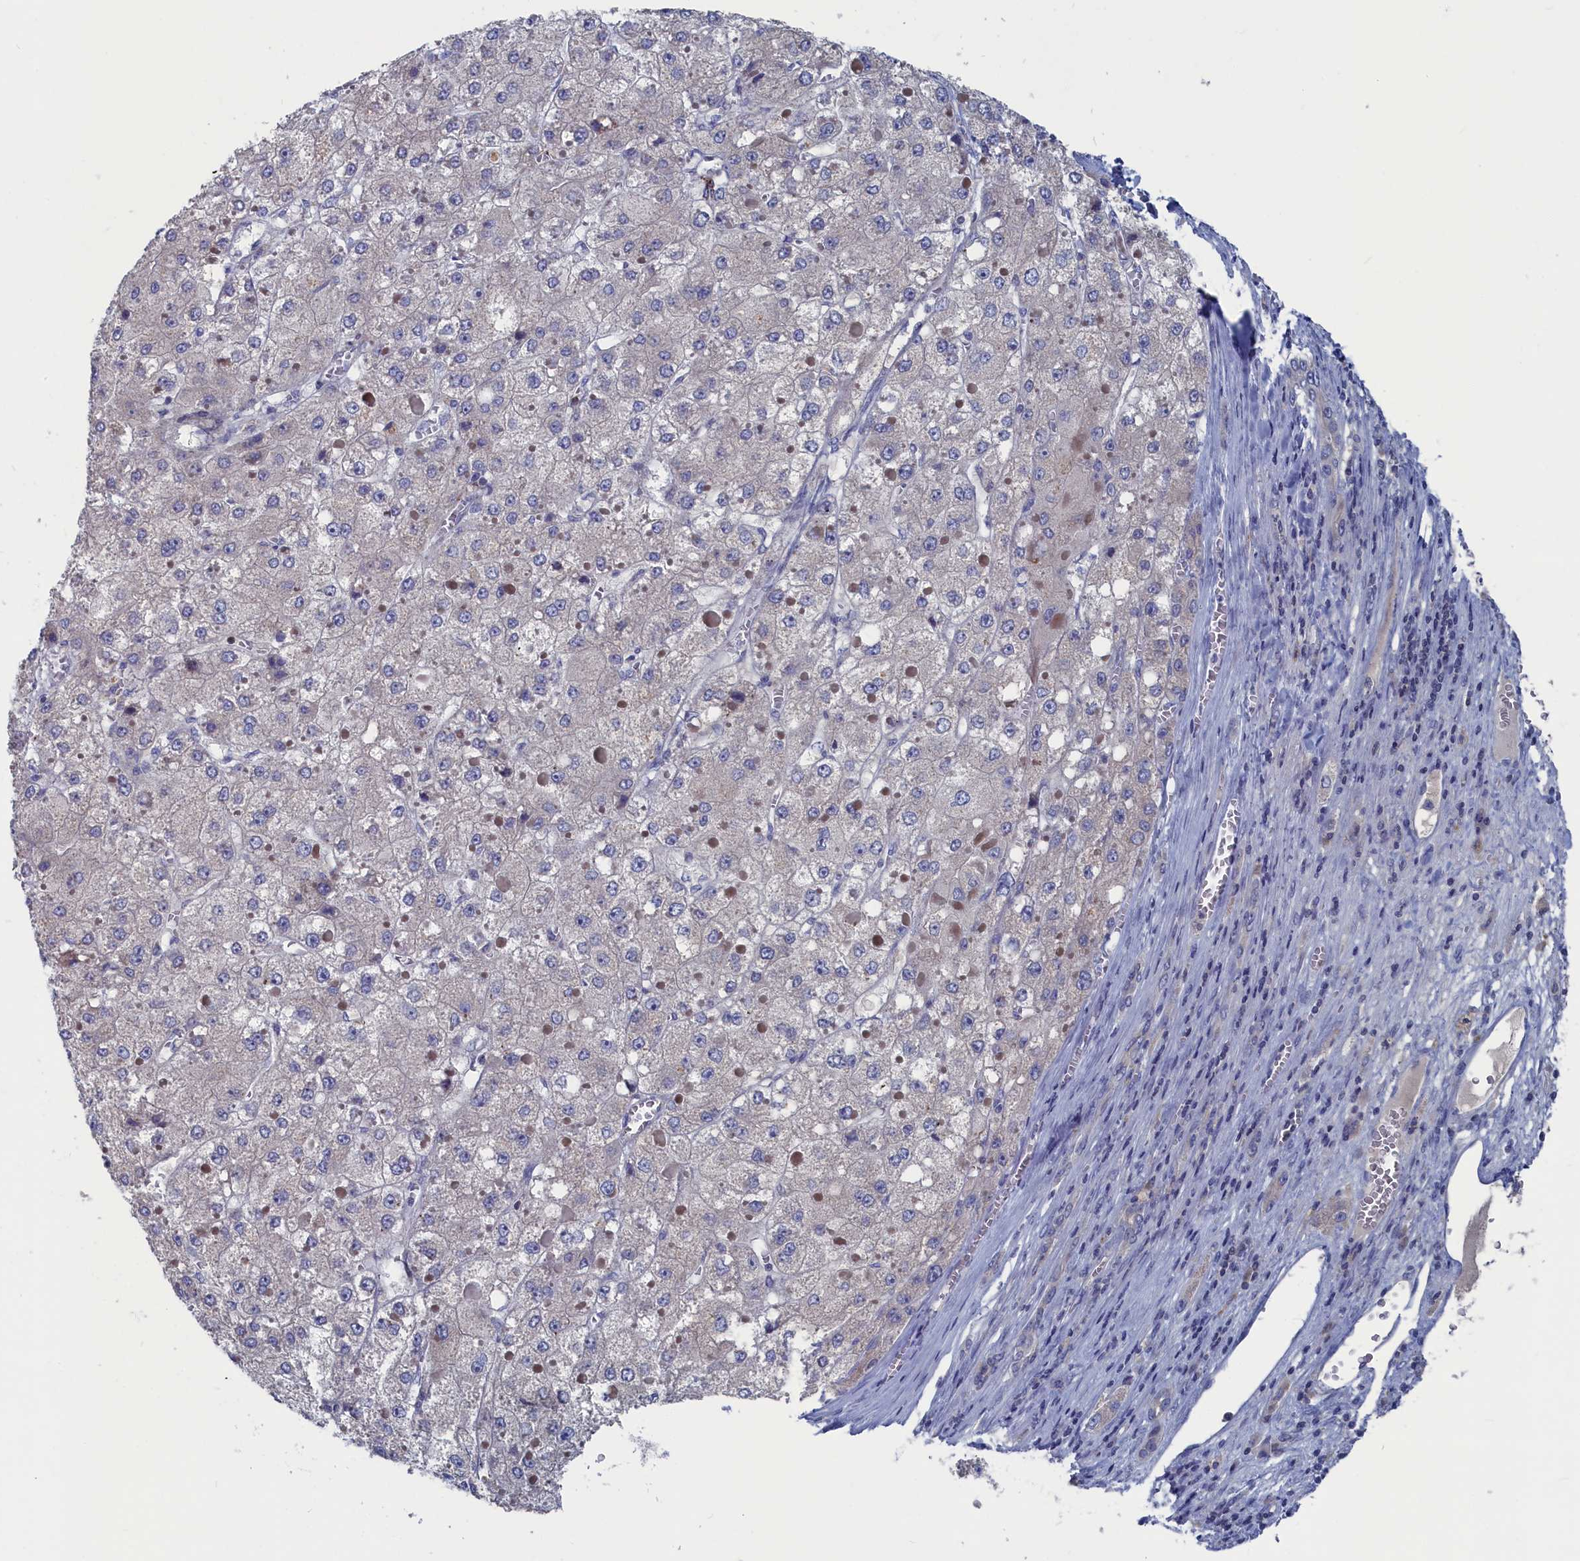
{"staining": {"intensity": "negative", "quantity": "none", "location": "none"}, "tissue": "liver cancer", "cell_type": "Tumor cells", "image_type": "cancer", "snomed": [{"axis": "morphology", "description": "Carcinoma, Hepatocellular, NOS"}, {"axis": "topography", "description": "Liver"}], "caption": "Immunohistochemistry (IHC) image of neoplastic tissue: human hepatocellular carcinoma (liver) stained with DAB demonstrates no significant protein expression in tumor cells. (Brightfield microscopy of DAB (3,3'-diaminobenzidine) immunohistochemistry (IHC) at high magnification).", "gene": "CEND1", "patient": {"sex": "female", "age": 73}}